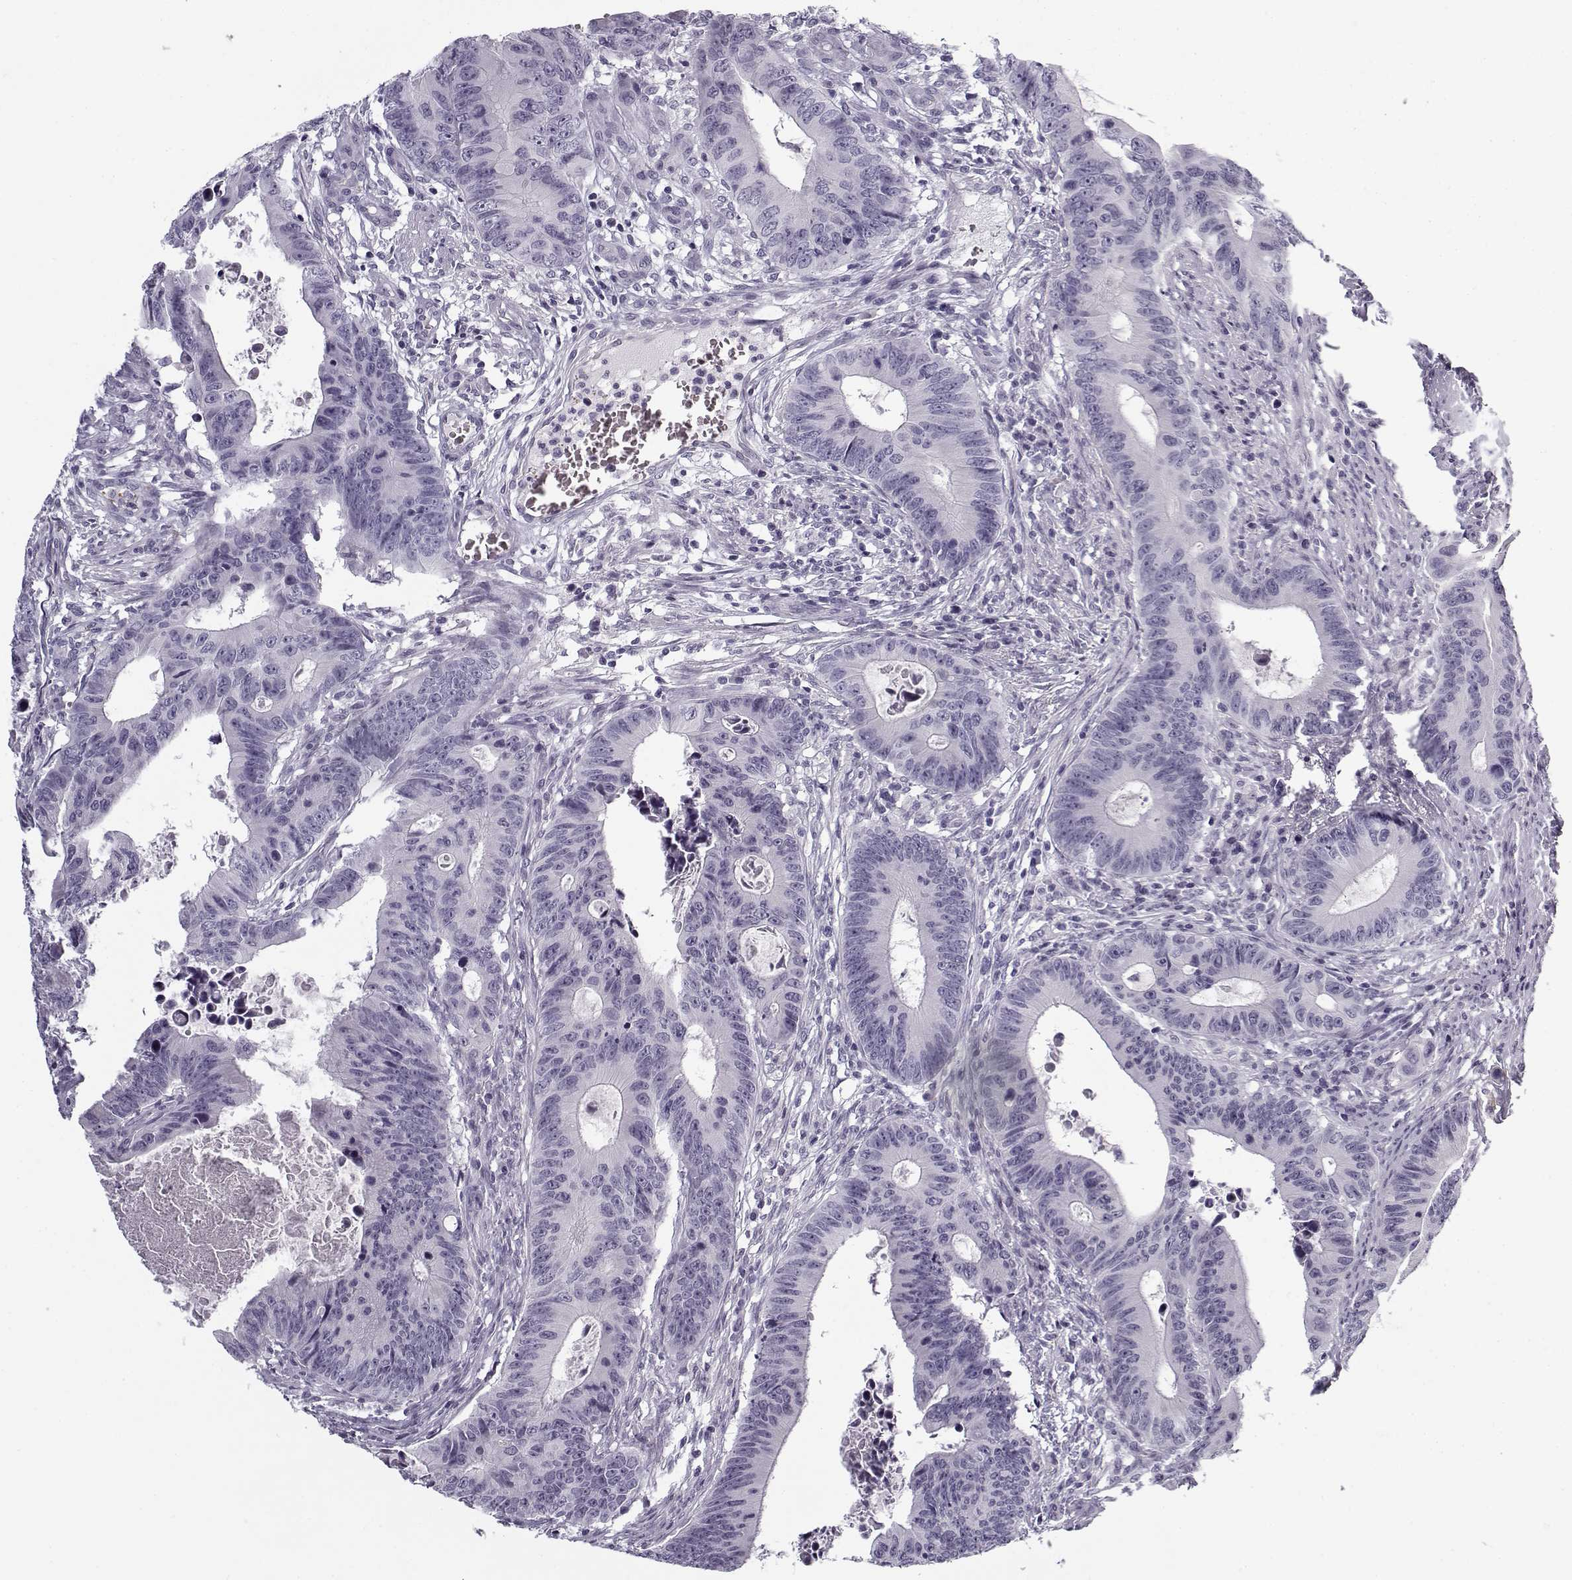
{"staining": {"intensity": "negative", "quantity": "none", "location": "none"}, "tissue": "colorectal cancer", "cell_type": "Tumor cells", "image_type": "cancer", "snomed": [{"axis": "morphology", "description": "Adenocarcinoma, NOS"}, {"axis": "topography", "description": "Colon"}], "caption": "Tumor cells show no significant expression in colorectal cancer.", "gene": "SNCA", "patient": {"sex": "female", "age": 87}}